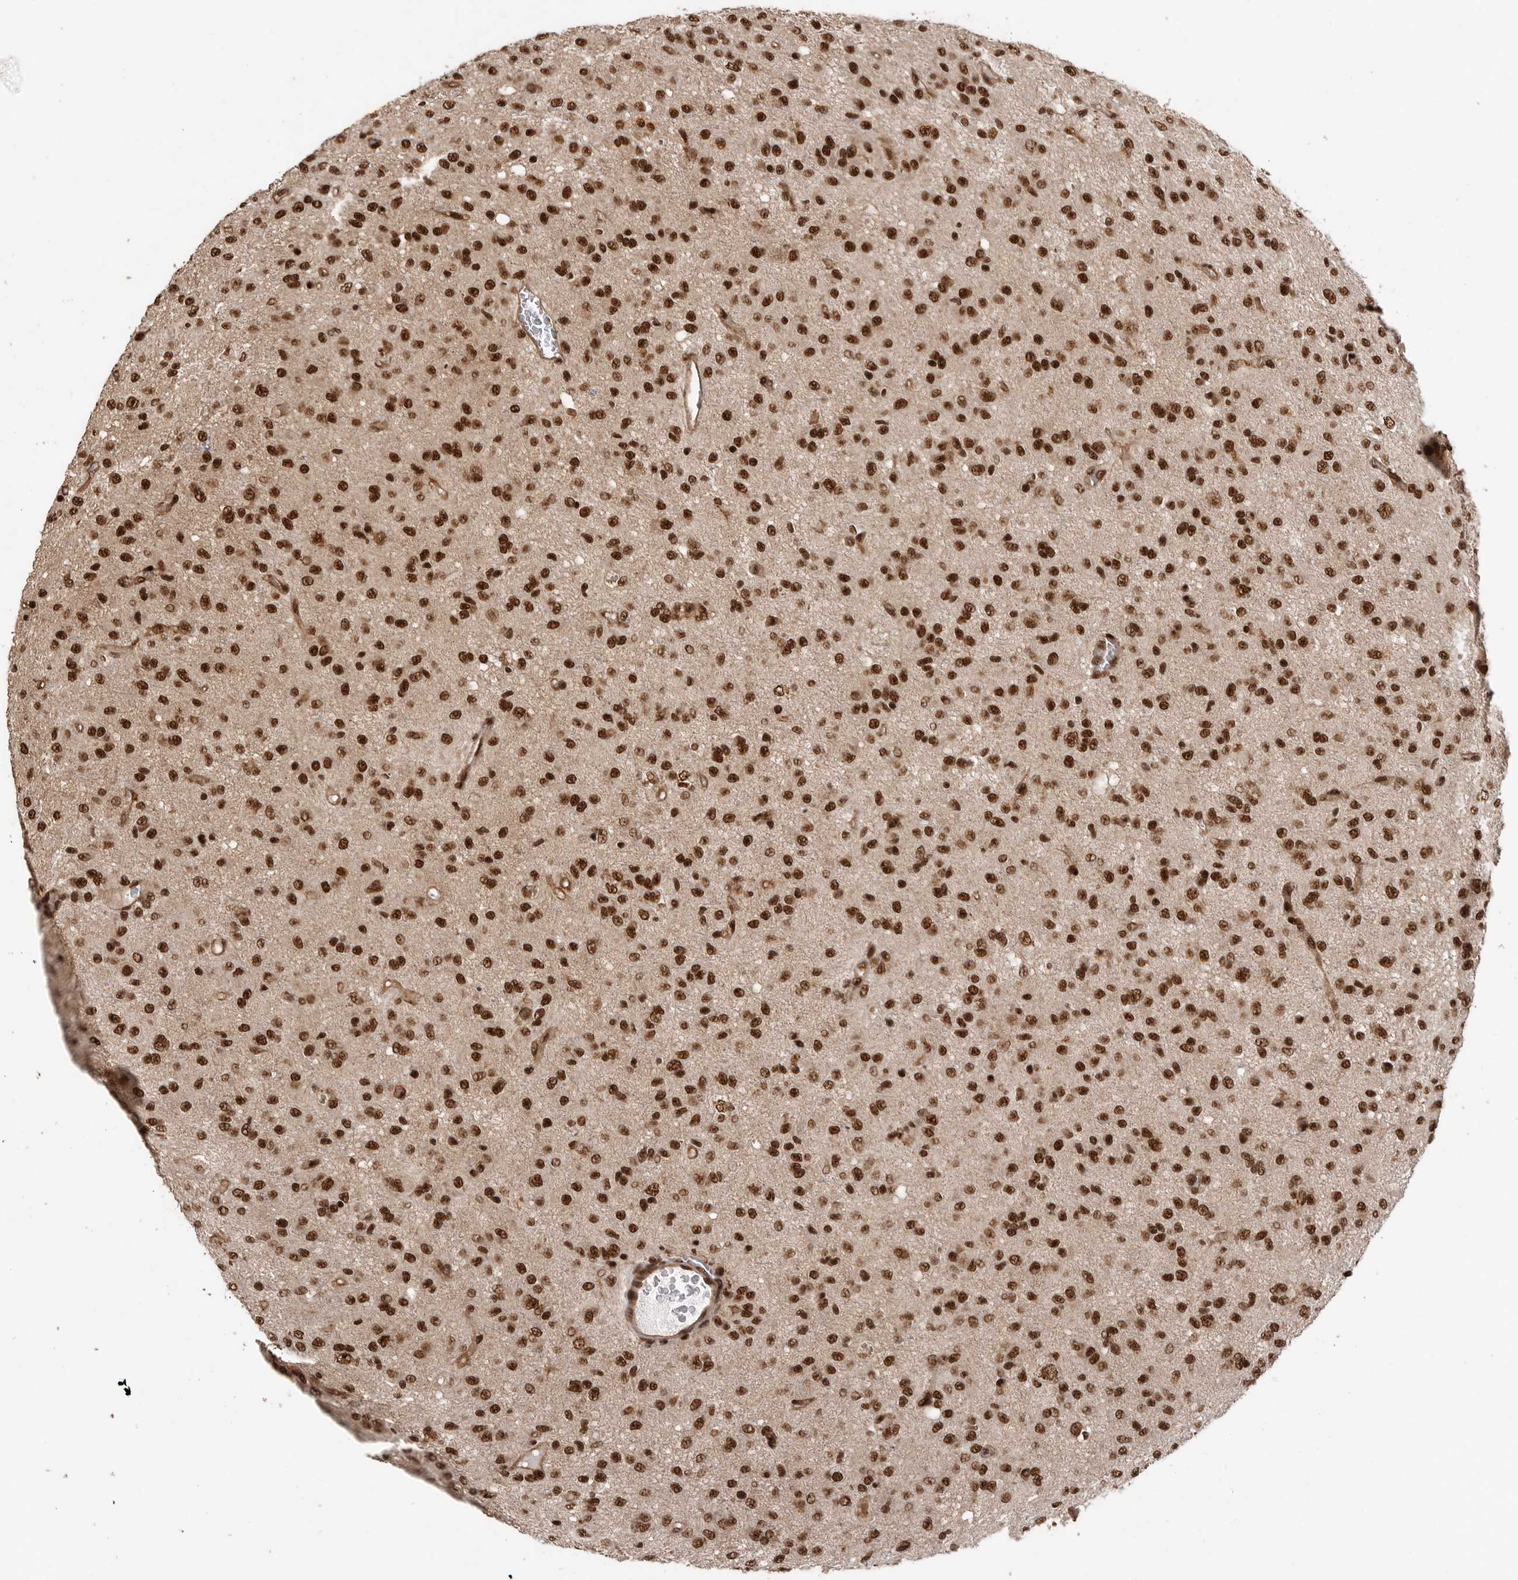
{"staining": {"intensity": "strong", "quantity": ">75%", "location": "nuclear"}, "tissue": "glioma", "cell_type": "Tumor cells", "image_type": "cancer", "snomed": [{"axis": "morphology", "description": "Glioma, malignant, High grade"}, {"axis": "topography", "description": "Brain"}], "caption": "This is an image of immunohistochemistry staining of malignant glioma (high-grade), which shows strong expression in the nuclear of tumor cells.", "gene": "PPP1R8", "patient": {"sex": "female", "age": 59}}